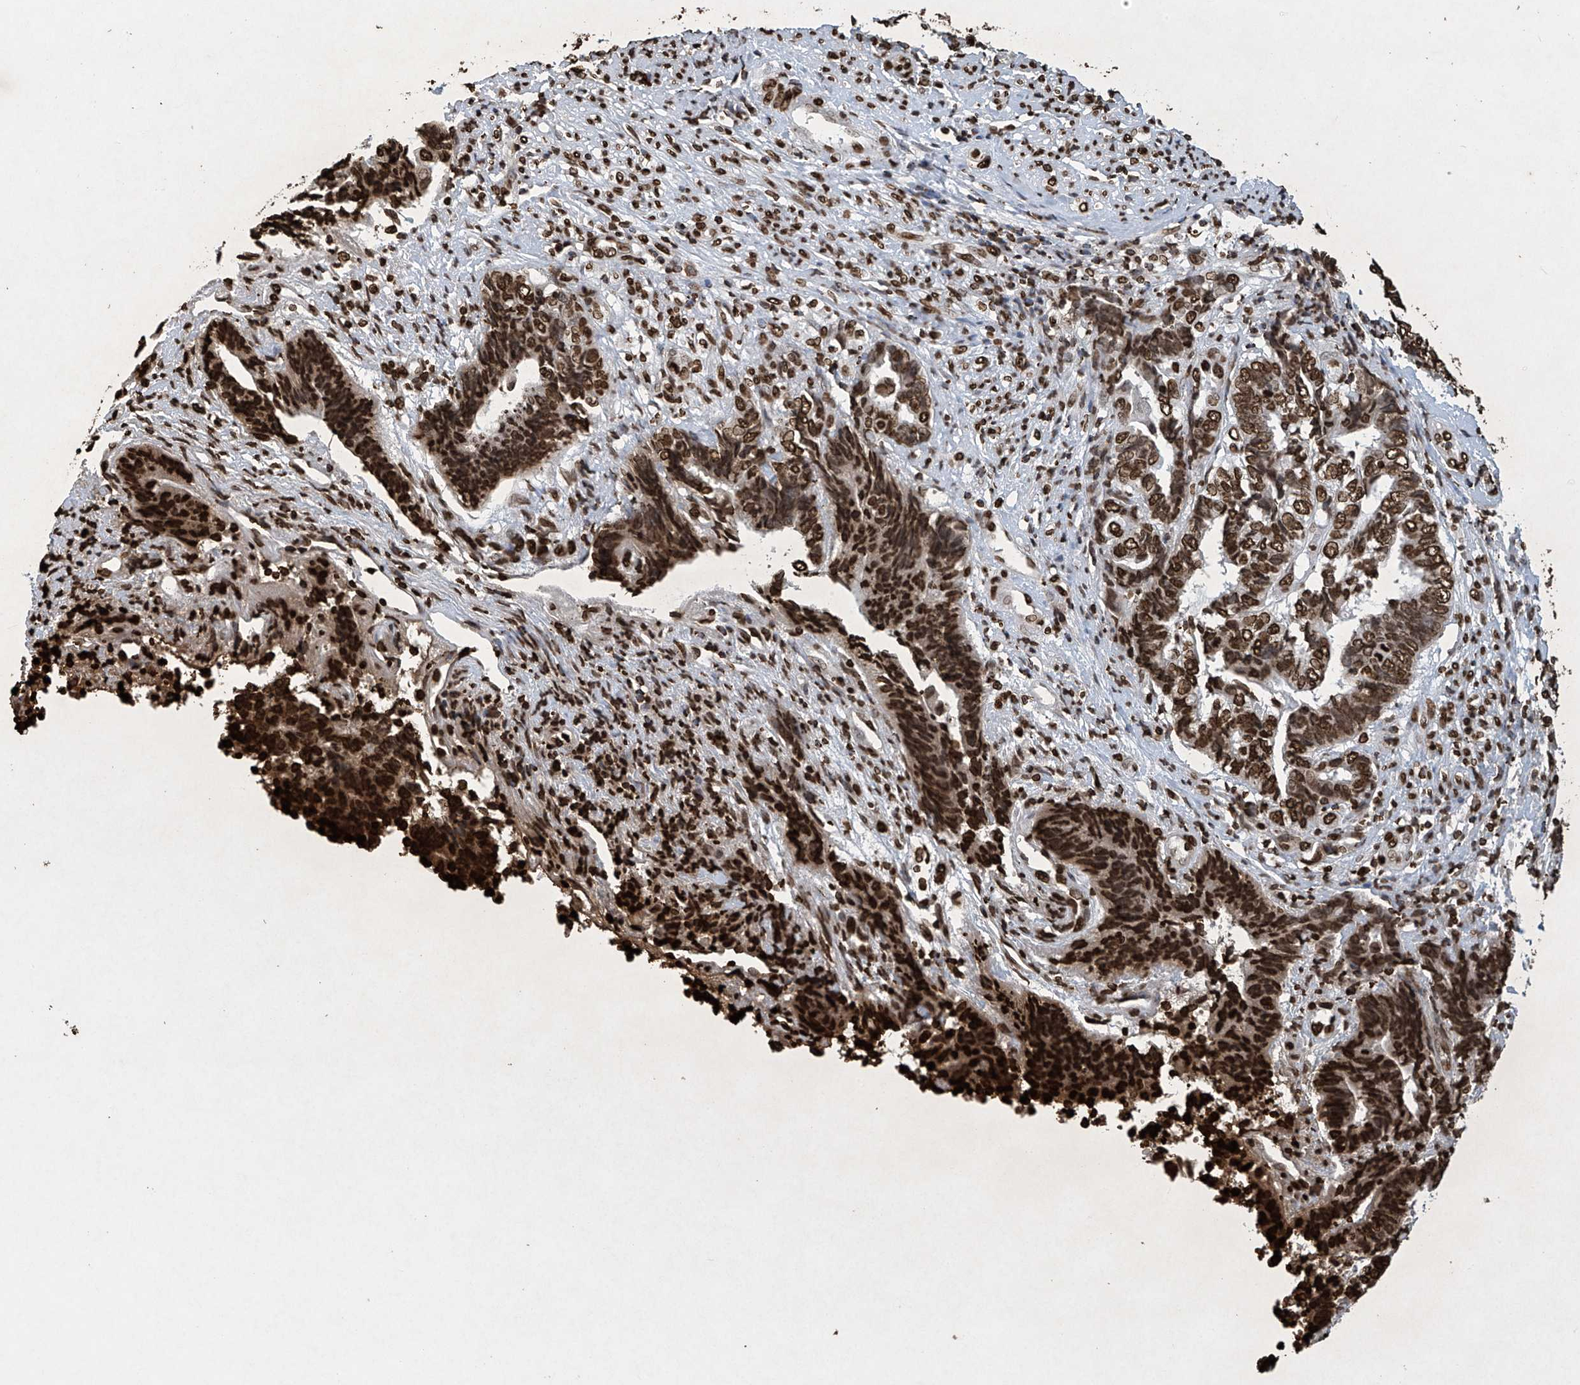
{"staining": {"intensity": "strong", "quantity": ">75%", "location": "nuclear"}, "tissue": "endometrial cancer", "cell_type": "Tumor cells", "image_type": "cancer", "snomed": [{"axis": "morphology", "description": "Adenocarcinoma, NOS"}, {"axis": "topography", "description": "Uterus"}, {"axis": "topography", "description": "Endometrium"}], "caption": "High-magnification brightfield microscopy of endometrial cancer (adenocarcinoma) stained with DAB (brown) and counterstained with hematoxylin (blue). tumor cells exhibit strong nuclear positivity is seen in about>75% of cells.", "gene": "H3-3A", "patient": {"sex": "female", "age": 70}}